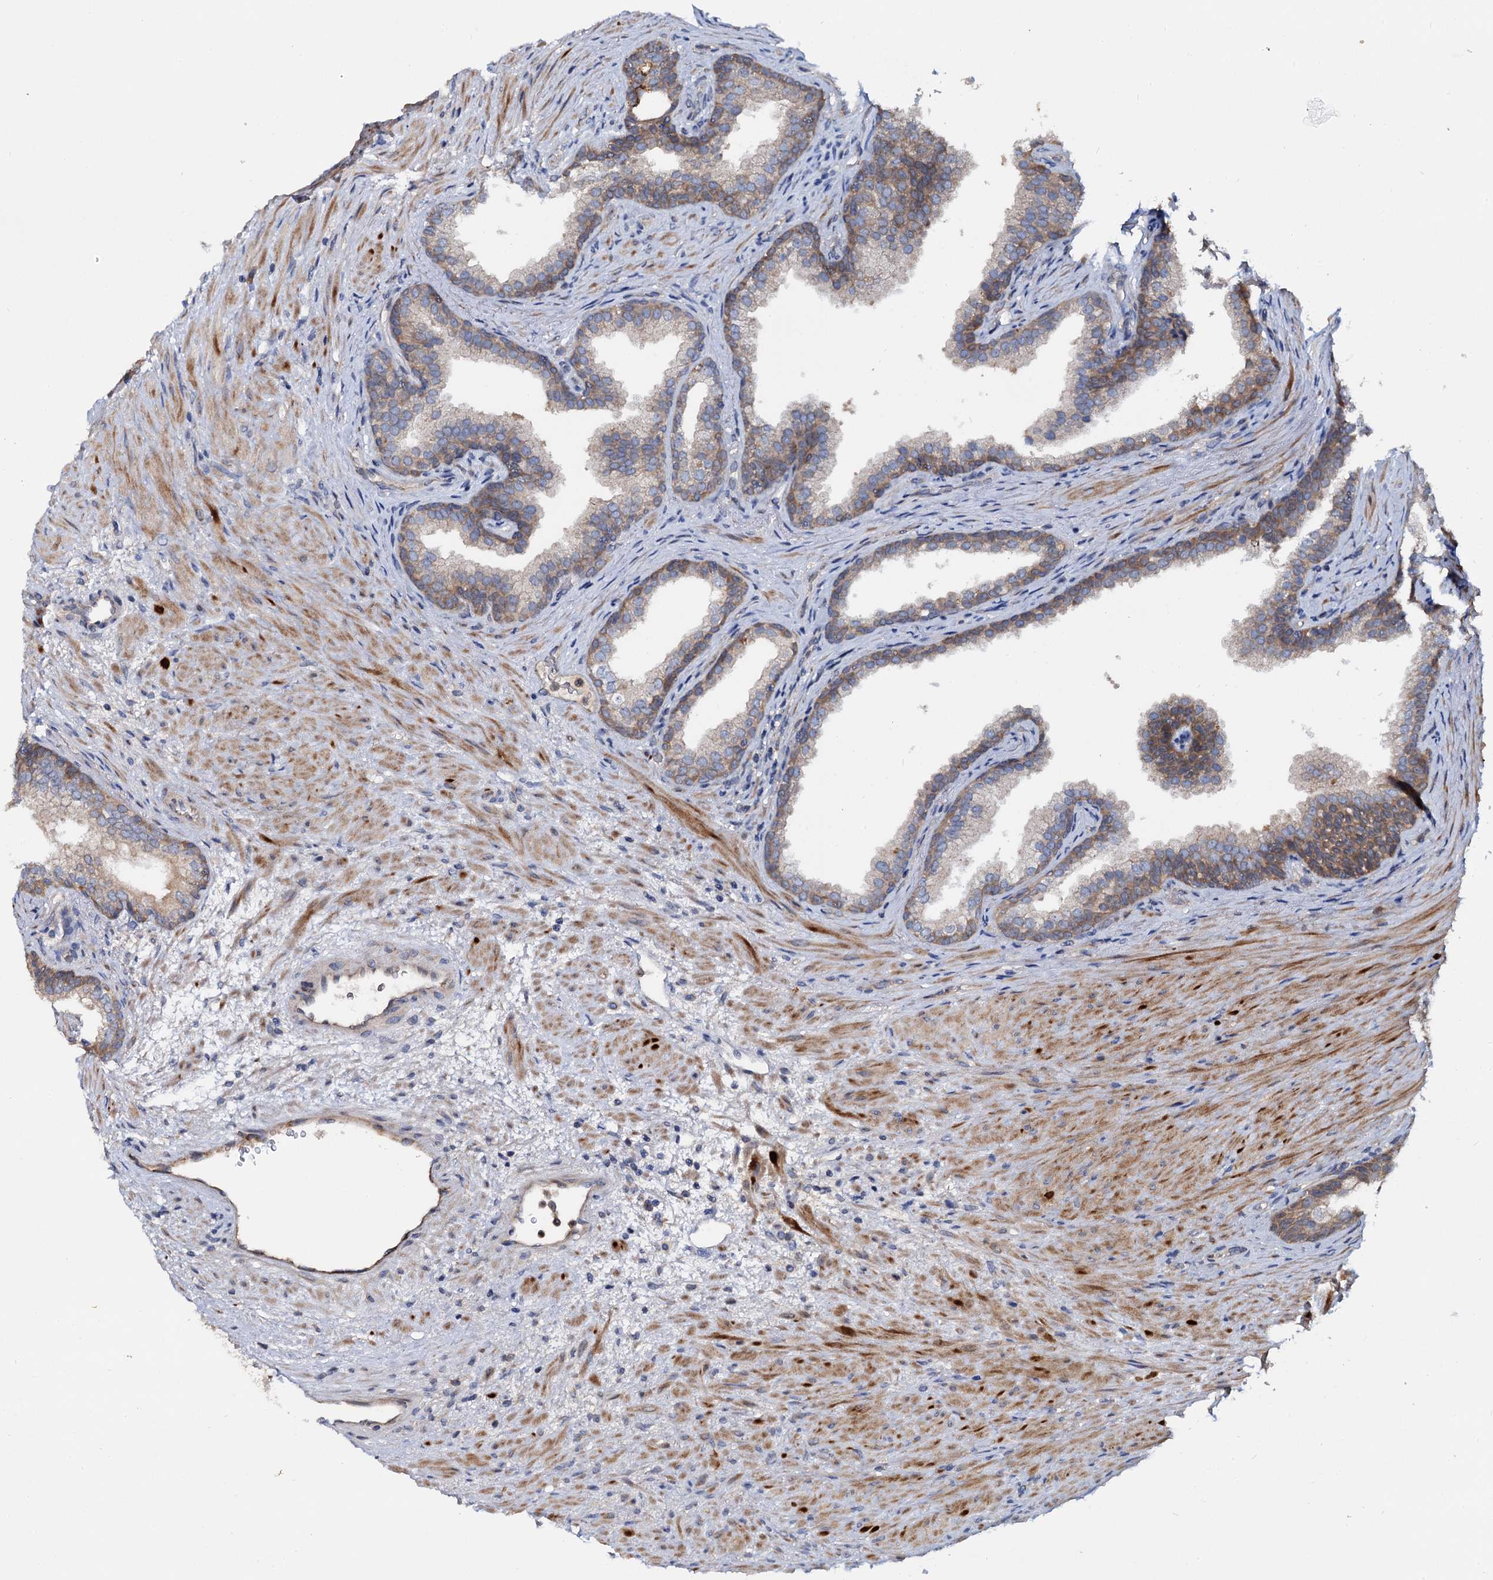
{"staining": {"intensity": "moderate", "quantity": "<25%", "location": "cytoplasmic/membranous"}, "tissue": "prostate", "cell_type": "Glandular cells", "image_type": "normal", "snomed": [{"axis": "morphology", "description": "Normal tissue, NOS"}, {"axis": "topography", "description": "Prostate"}], "caption": "About <25% of glandular cells in normal prostate reveal moderate cytoplasmic/membranous protein expression as visualized by brown immunohistochemical staining.", "gene": "CEP192", "patient": {"sex": "male", "age": 76}}